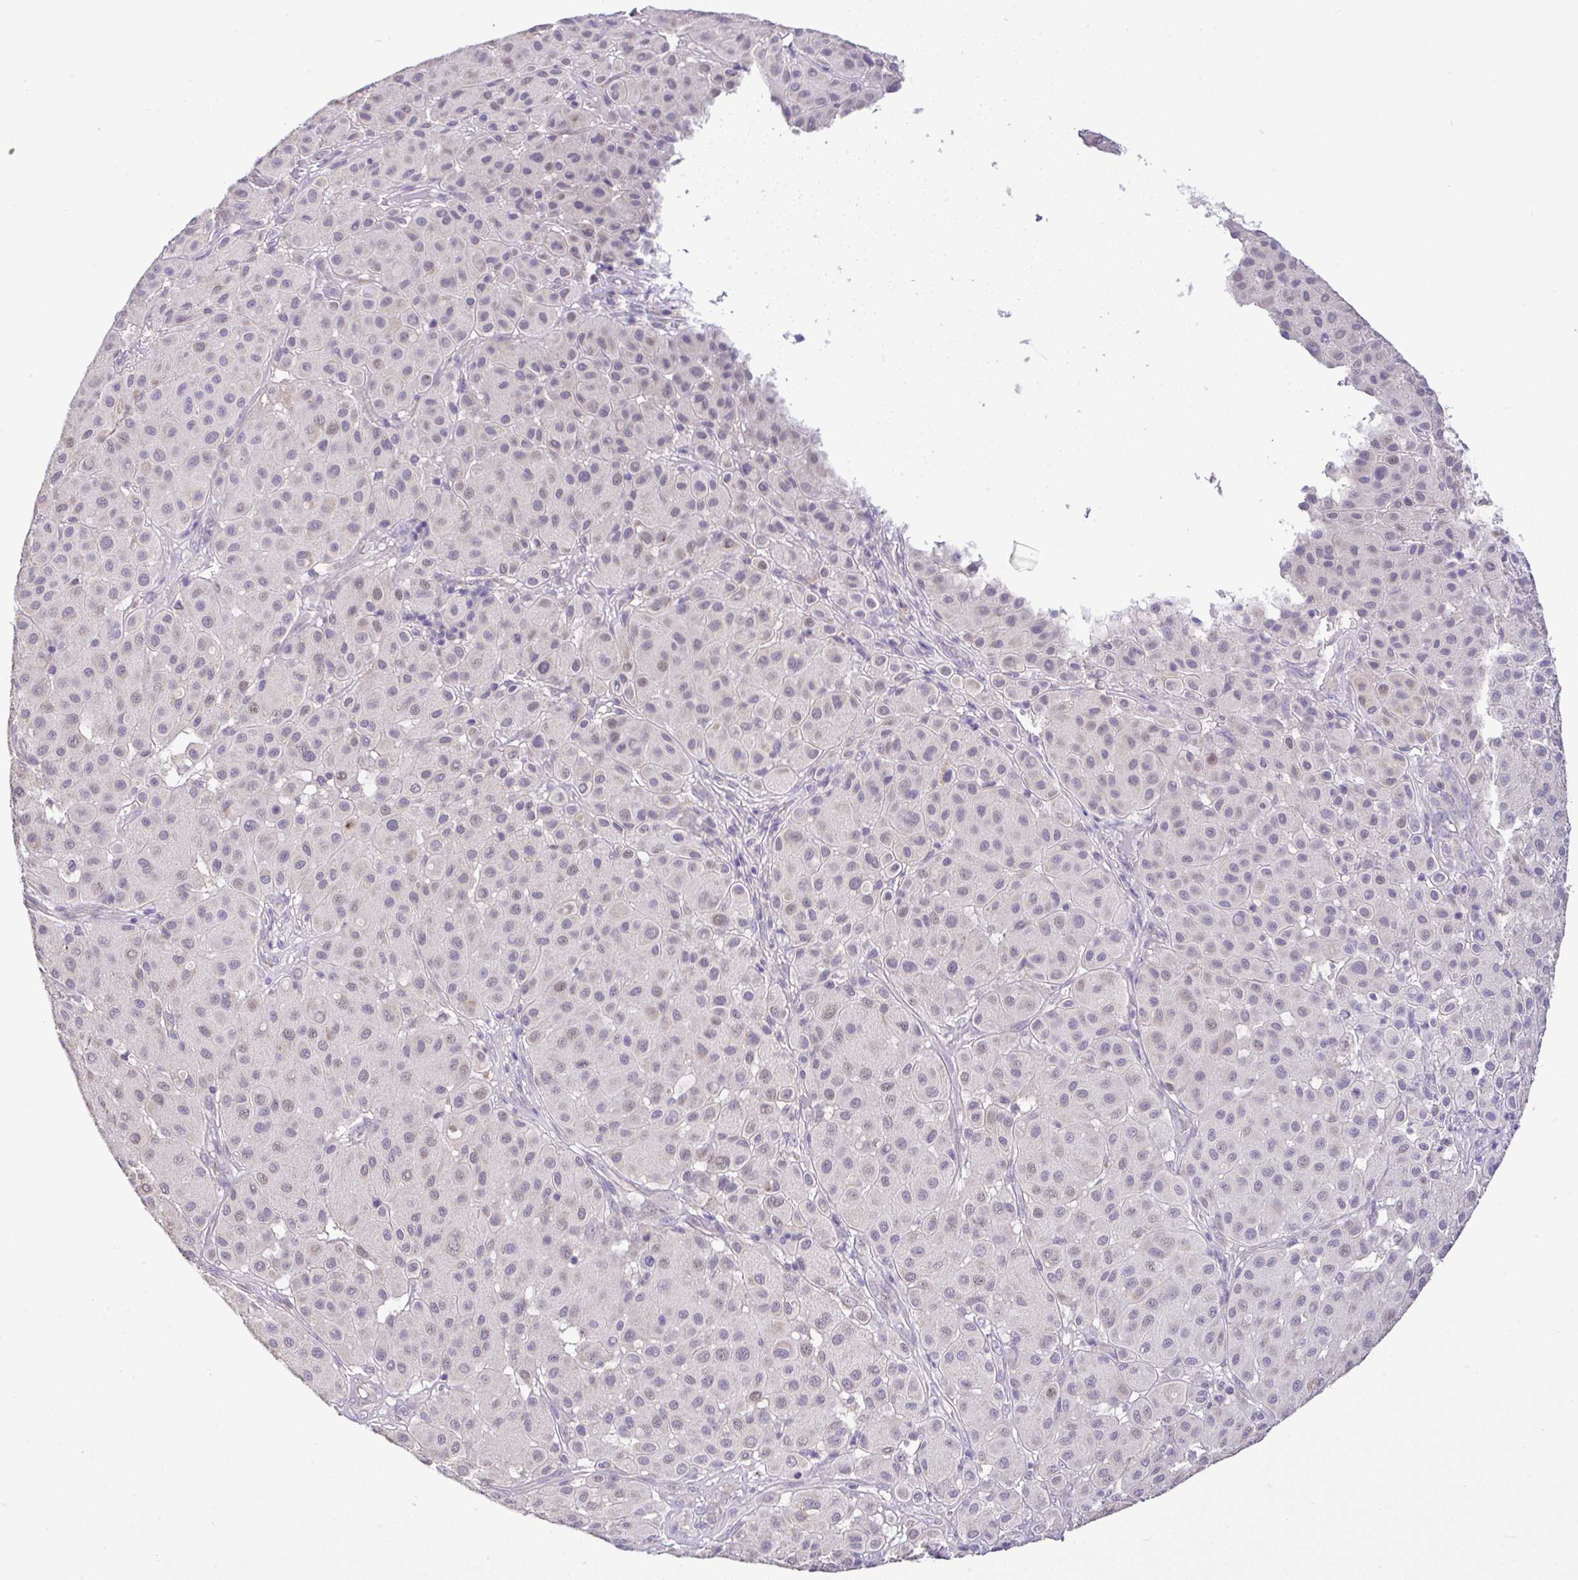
{"staining": {"intensity": "weak", "quantity": "25%-75%", "location": "nuclear"}, "tissue": "melanoma", "cell_type": "Tumor cells", "image_type": "cancer", "snomed": [{"axis": "morphology", "description": "Malignant melanoma, Metastatic site"}, {"axis": "topography", "description": "Smooth muscle"}], "caption": "A brown stain highlights weak nuclear expression of a protein in malignant melanoma (metastatic site) tumor cells.", "gene": "CTU1", "patient": {"sex": "male", "age": 41}}